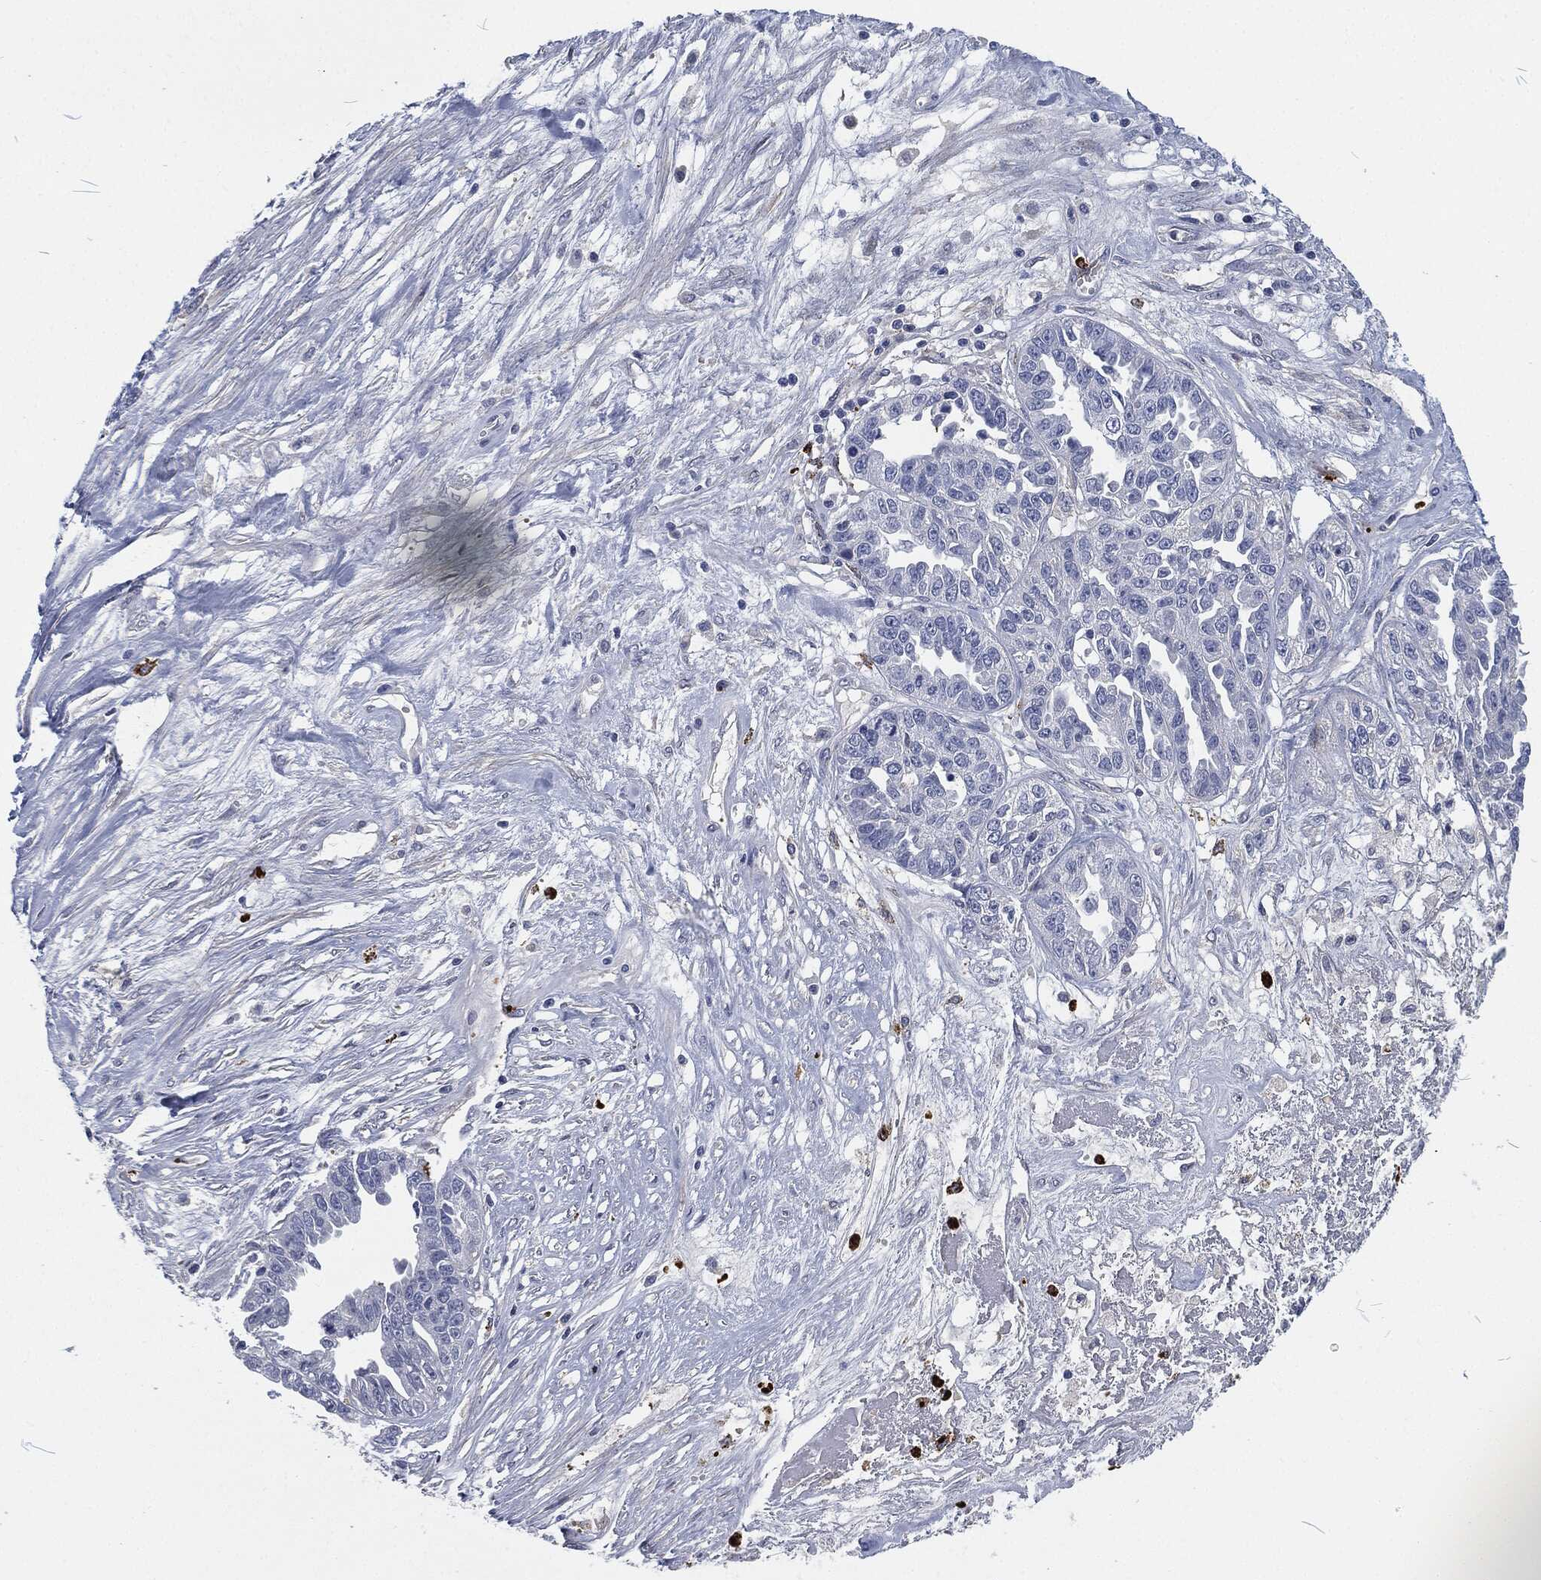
{"staining": {"intensity": "negative", "quantity": "none", "location": "none"}, "tissue": "ovarian cancer", "cell_type": "Tumor cells", "image_type": "cancer", "snomed": [{"axis": "morphology", "description": "Cystadenocarcinoma, serous, NOS"}, {"axis": "topography", "description": "Ovary"}], "caption": "Immunohistochemistry image of neoplastic tissue: ovarian cancer stained with DAB reveals no significant protein expression in tumor cells.", "gene": "MPO", "patient": {"sex": "female", "age": 87}}